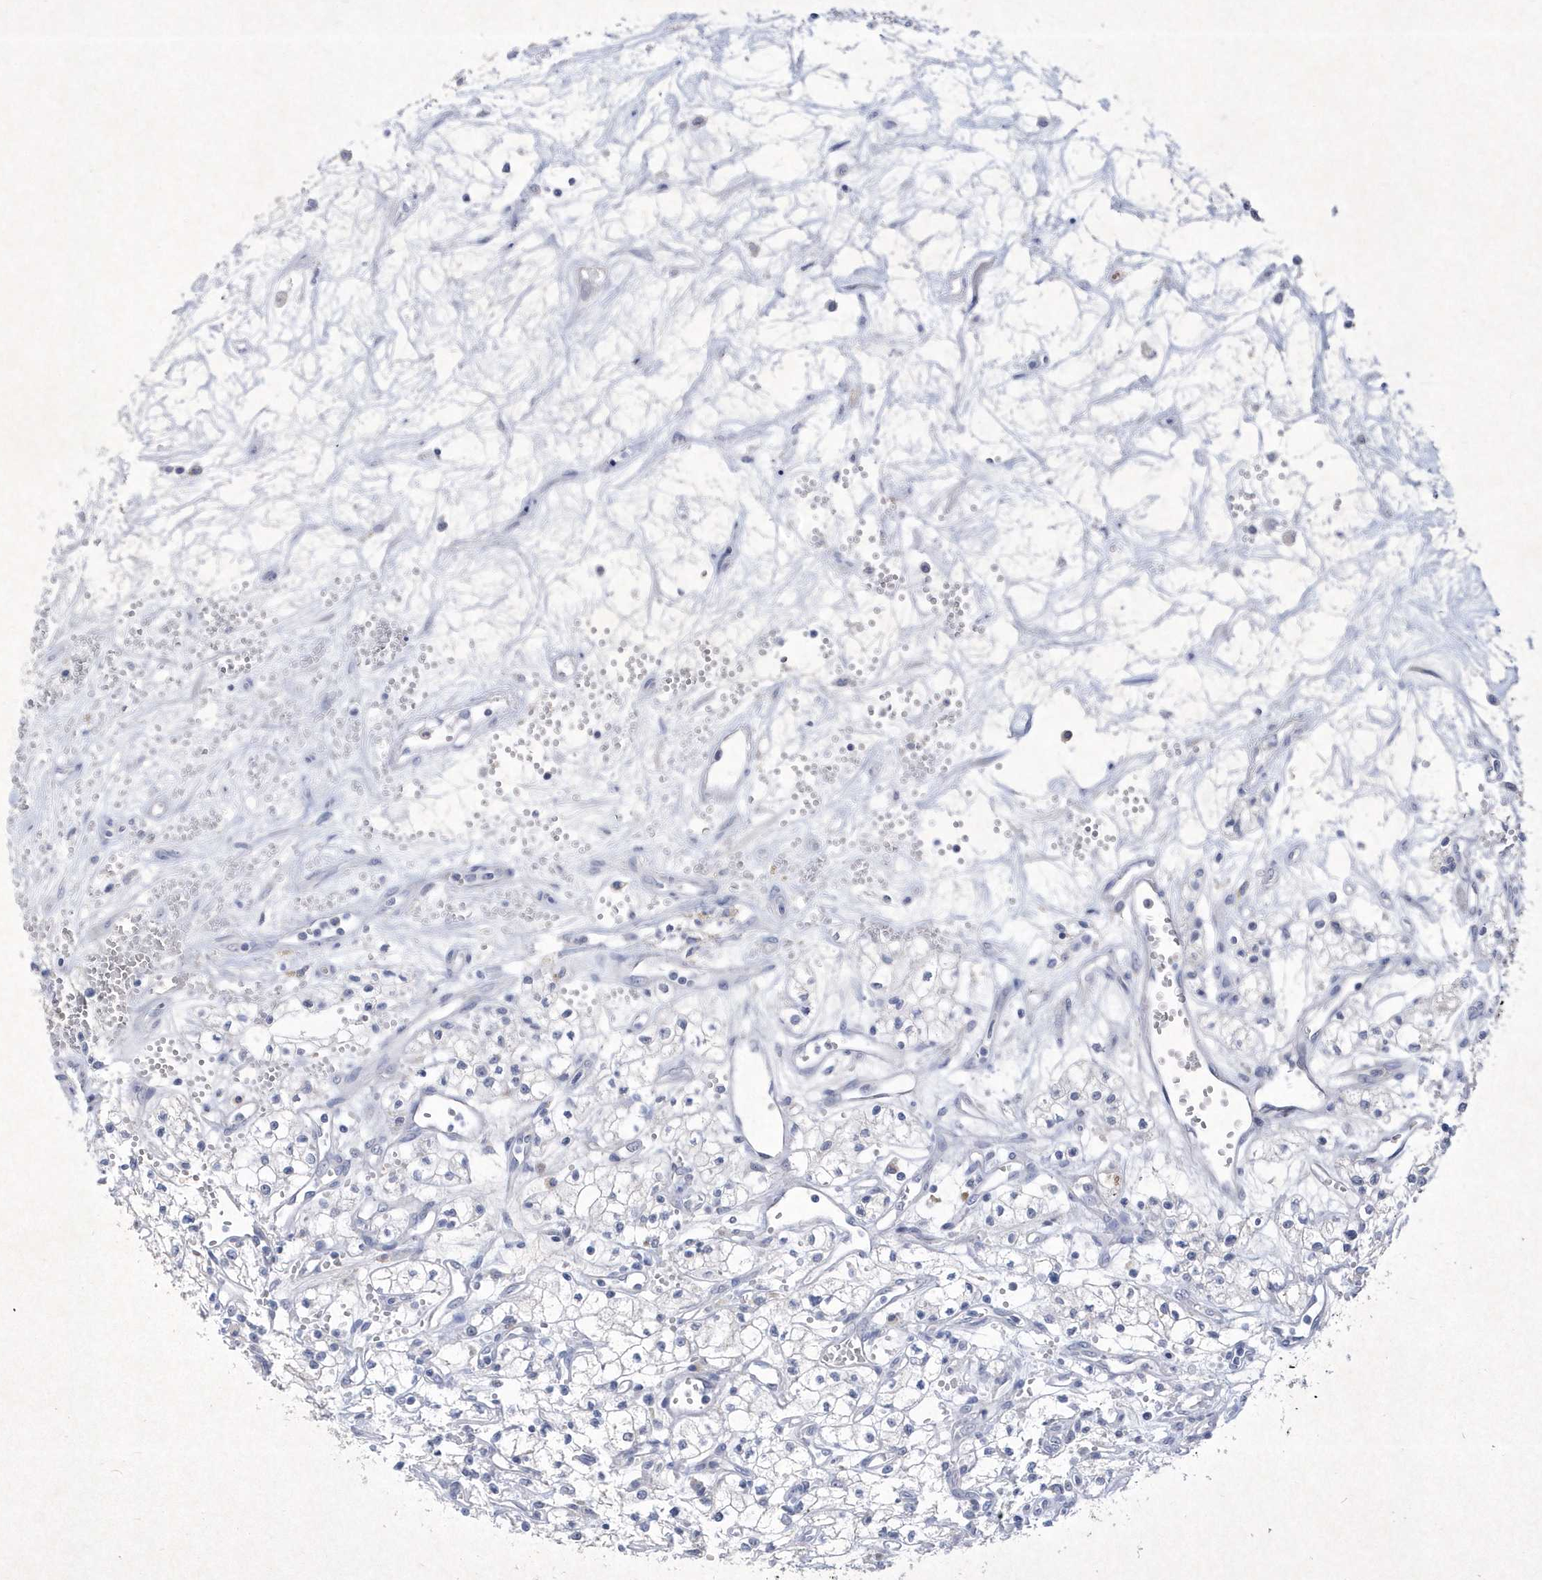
{"staining": {"intensity": "negative", "quantity": "none", "location": "none"}, "tissue": "renal cancer", "cell_type": "Tumor cells", "image_type": "cancer", "snomed": [{"axis": "morphology", "description": "Adenocarcinoma, NOS"}, {"axis": "topography", "description": "Kidney"}], "caption": "Immunohistochemistry micrograph of renal cancer stained for a protein (brown), which displays no staining in tumor cells. The staining is performed using DAB brown chromogen with nuclei counter-stained in using hematoxylin.", "gene": "BHLHA15", "patient": {"sex": "male", "age": 59}}